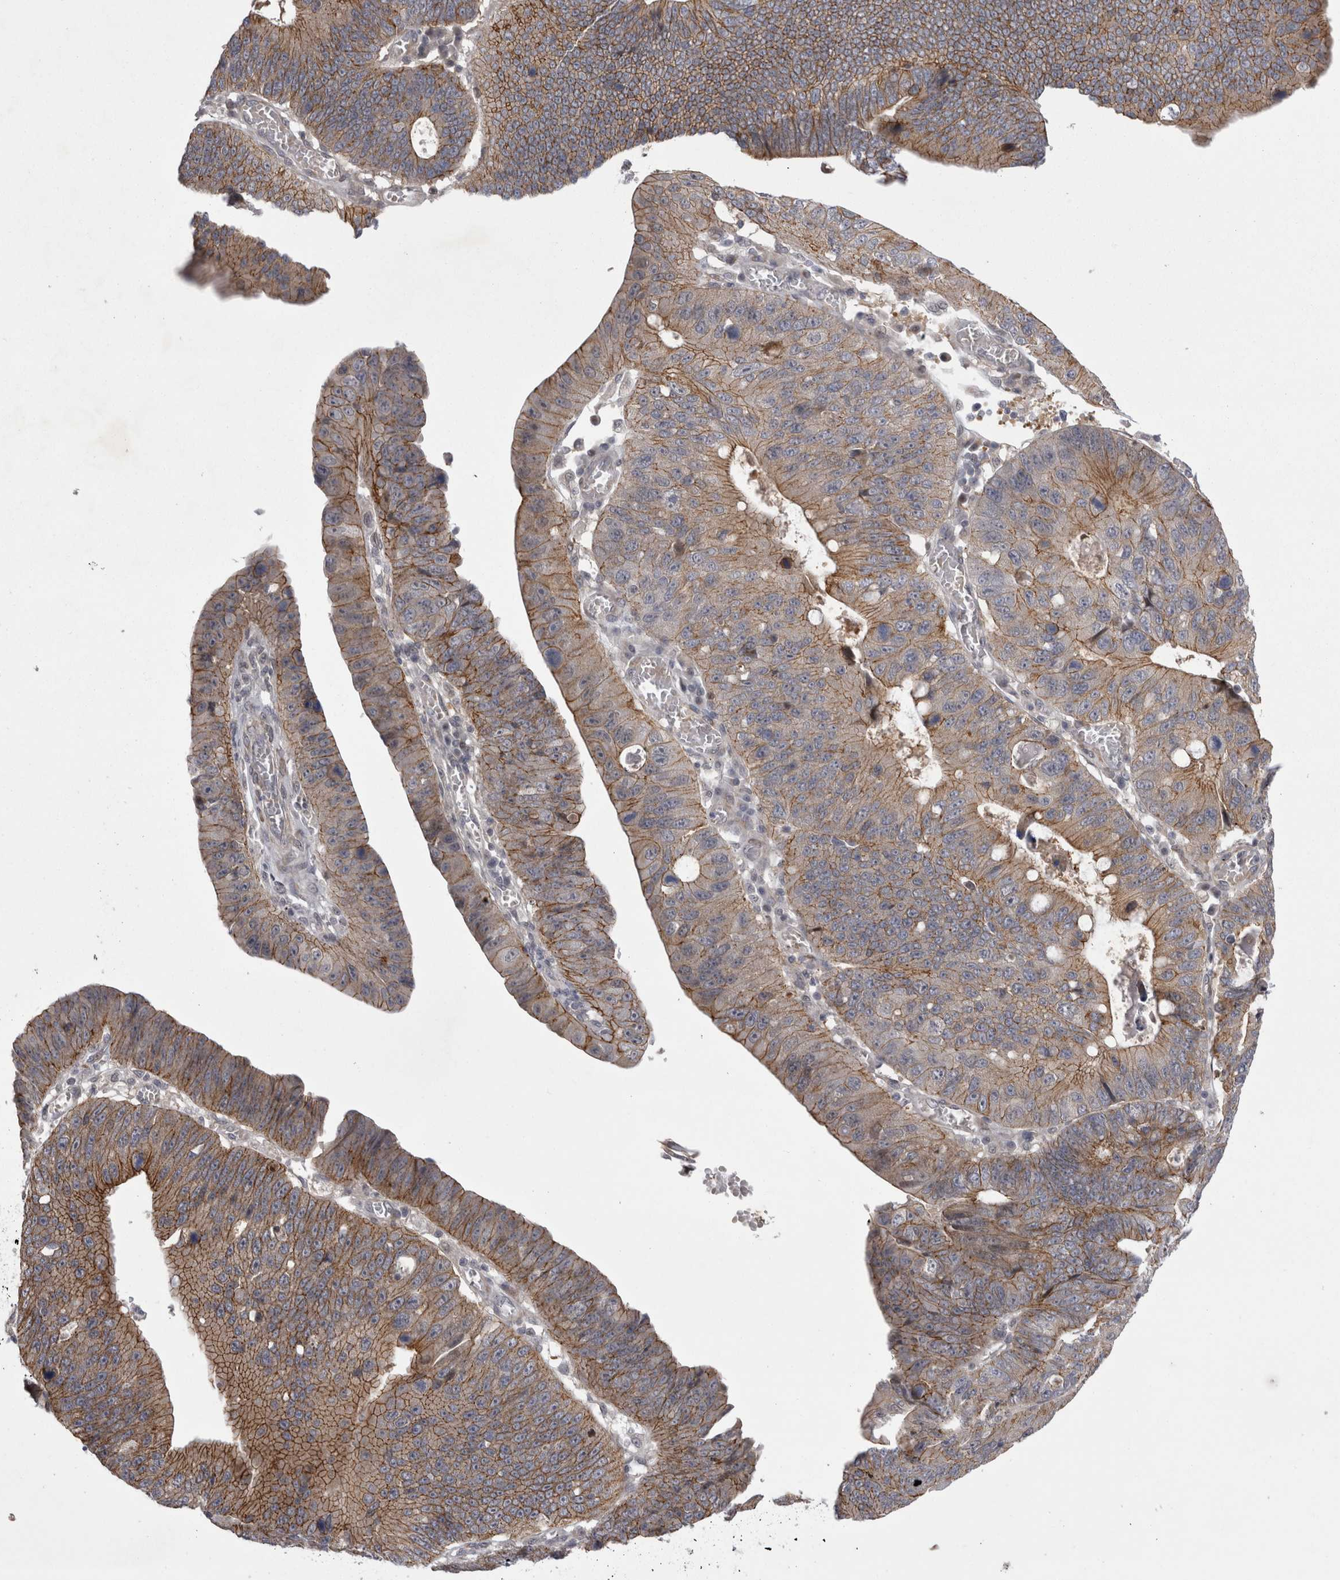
{"staining": {"intensity": "moderate", "quantity": ">75%", "location": "cytoplasmic/membranous"}, "tissue": "stomach cancer", "cell_type": "Tumor cells", "image_type": "cancer", "snomed": [{"axis": "morphology", "description": "Adenocarcinoma, NOS"}, {"axis": "topography", "description": "Stomach"}], "caption": "Protein expression analysis of human adenocarcinoma (stomach) reveals moderate cytoplasmic/membranous positivity in about >75% of tumor cells.", "gene": "NENF", "patient": {"sex": "male", "age": 59}}